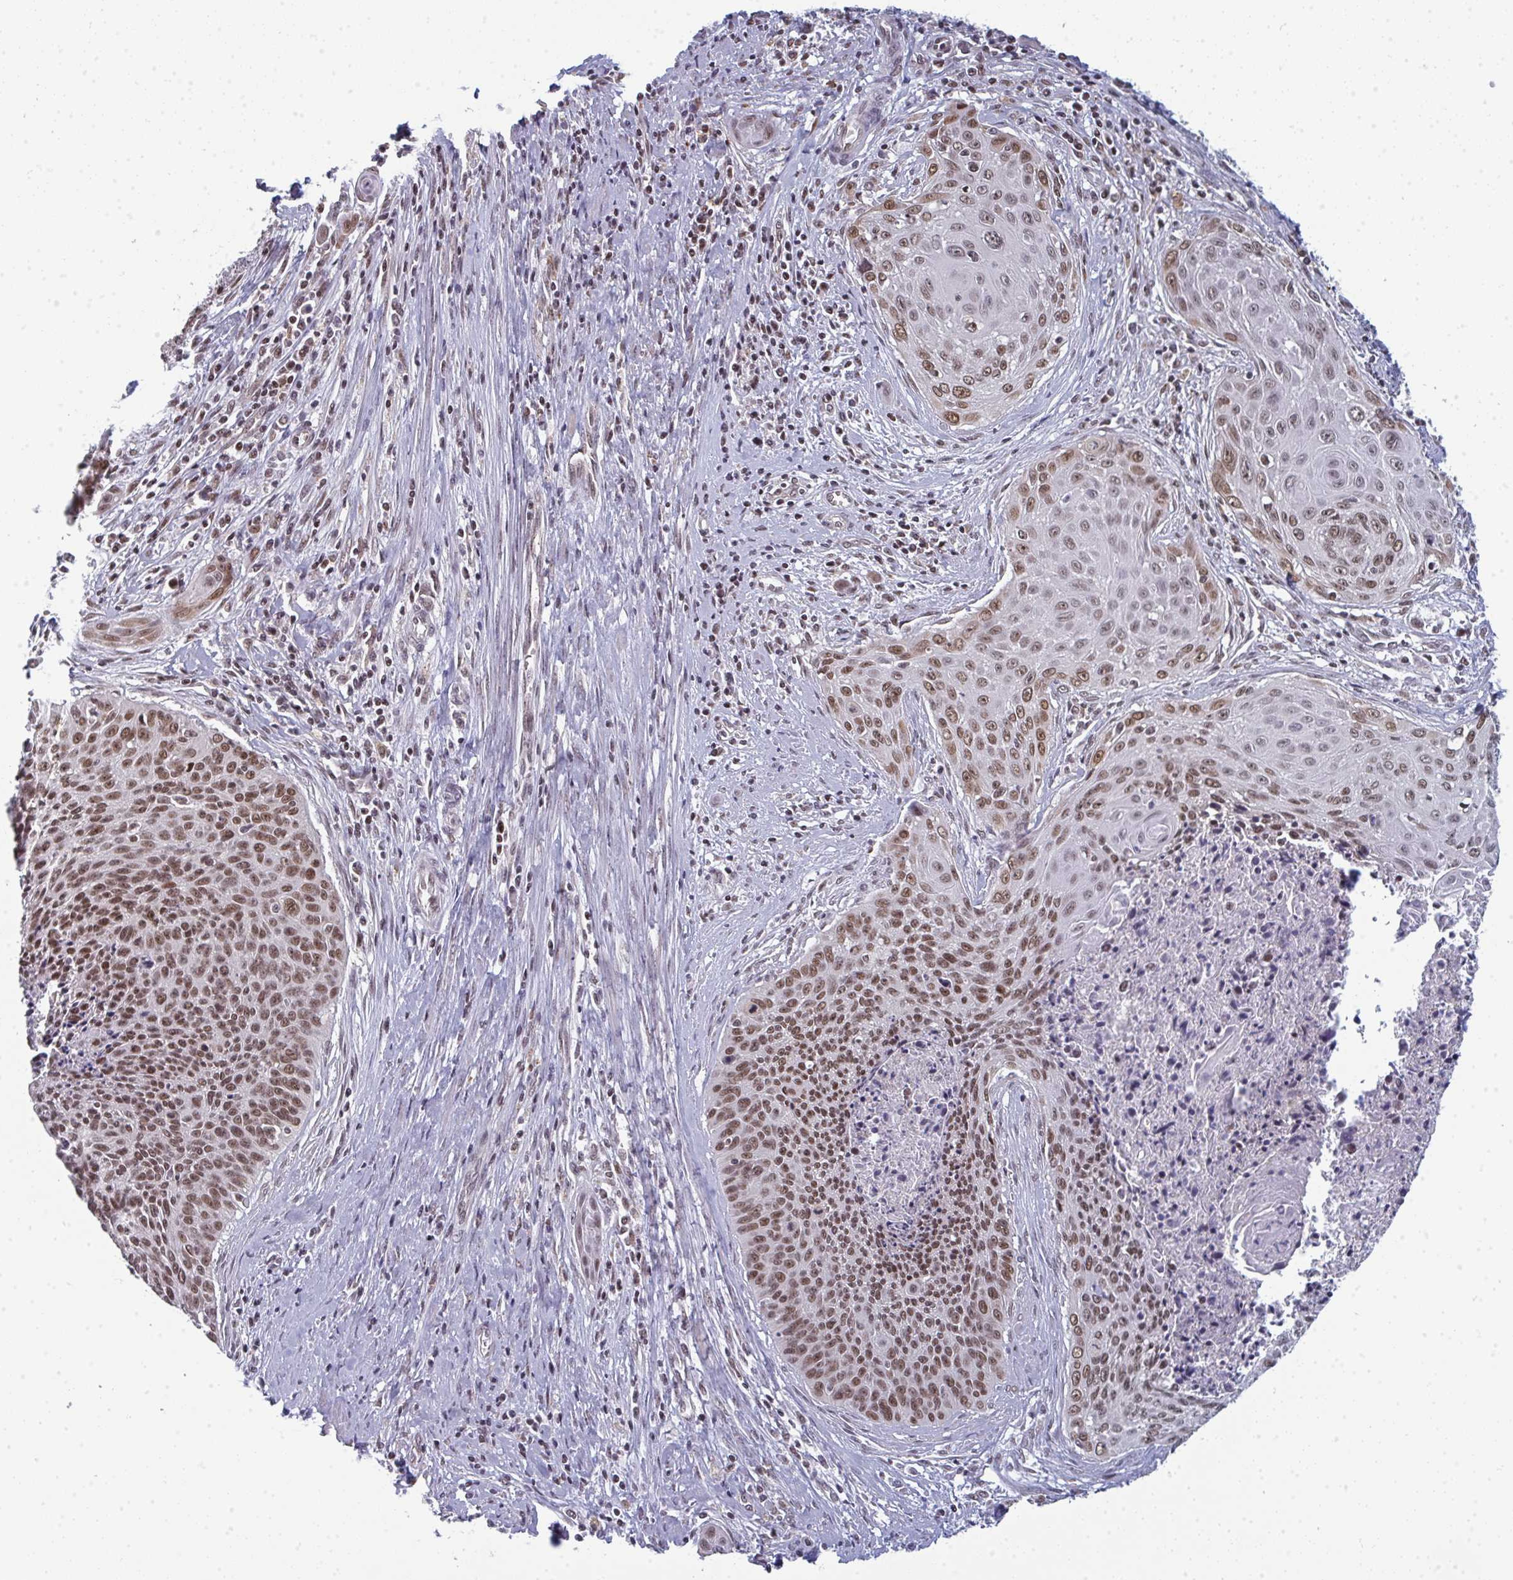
{"staining": {"intensity": "moderate", "quantity": ">75%", "location": "nuclear"}, "tissue": "cervical cancer", "cell_type": "Tumor cells", "image_type": "cancer", "snomed": [{"axis": "morphology", "description": "Squamous cell carcinoma, NOS"}, {"axis": "topography", "description": "Cervix"}], "caption": "Cervical cancer (squamous cell carcinoma) stained for a protein exhibits moderate nuclear positivity in tumor cells.", "gene": "ATF1", "patient": {"sex": "female", "age": 55}}